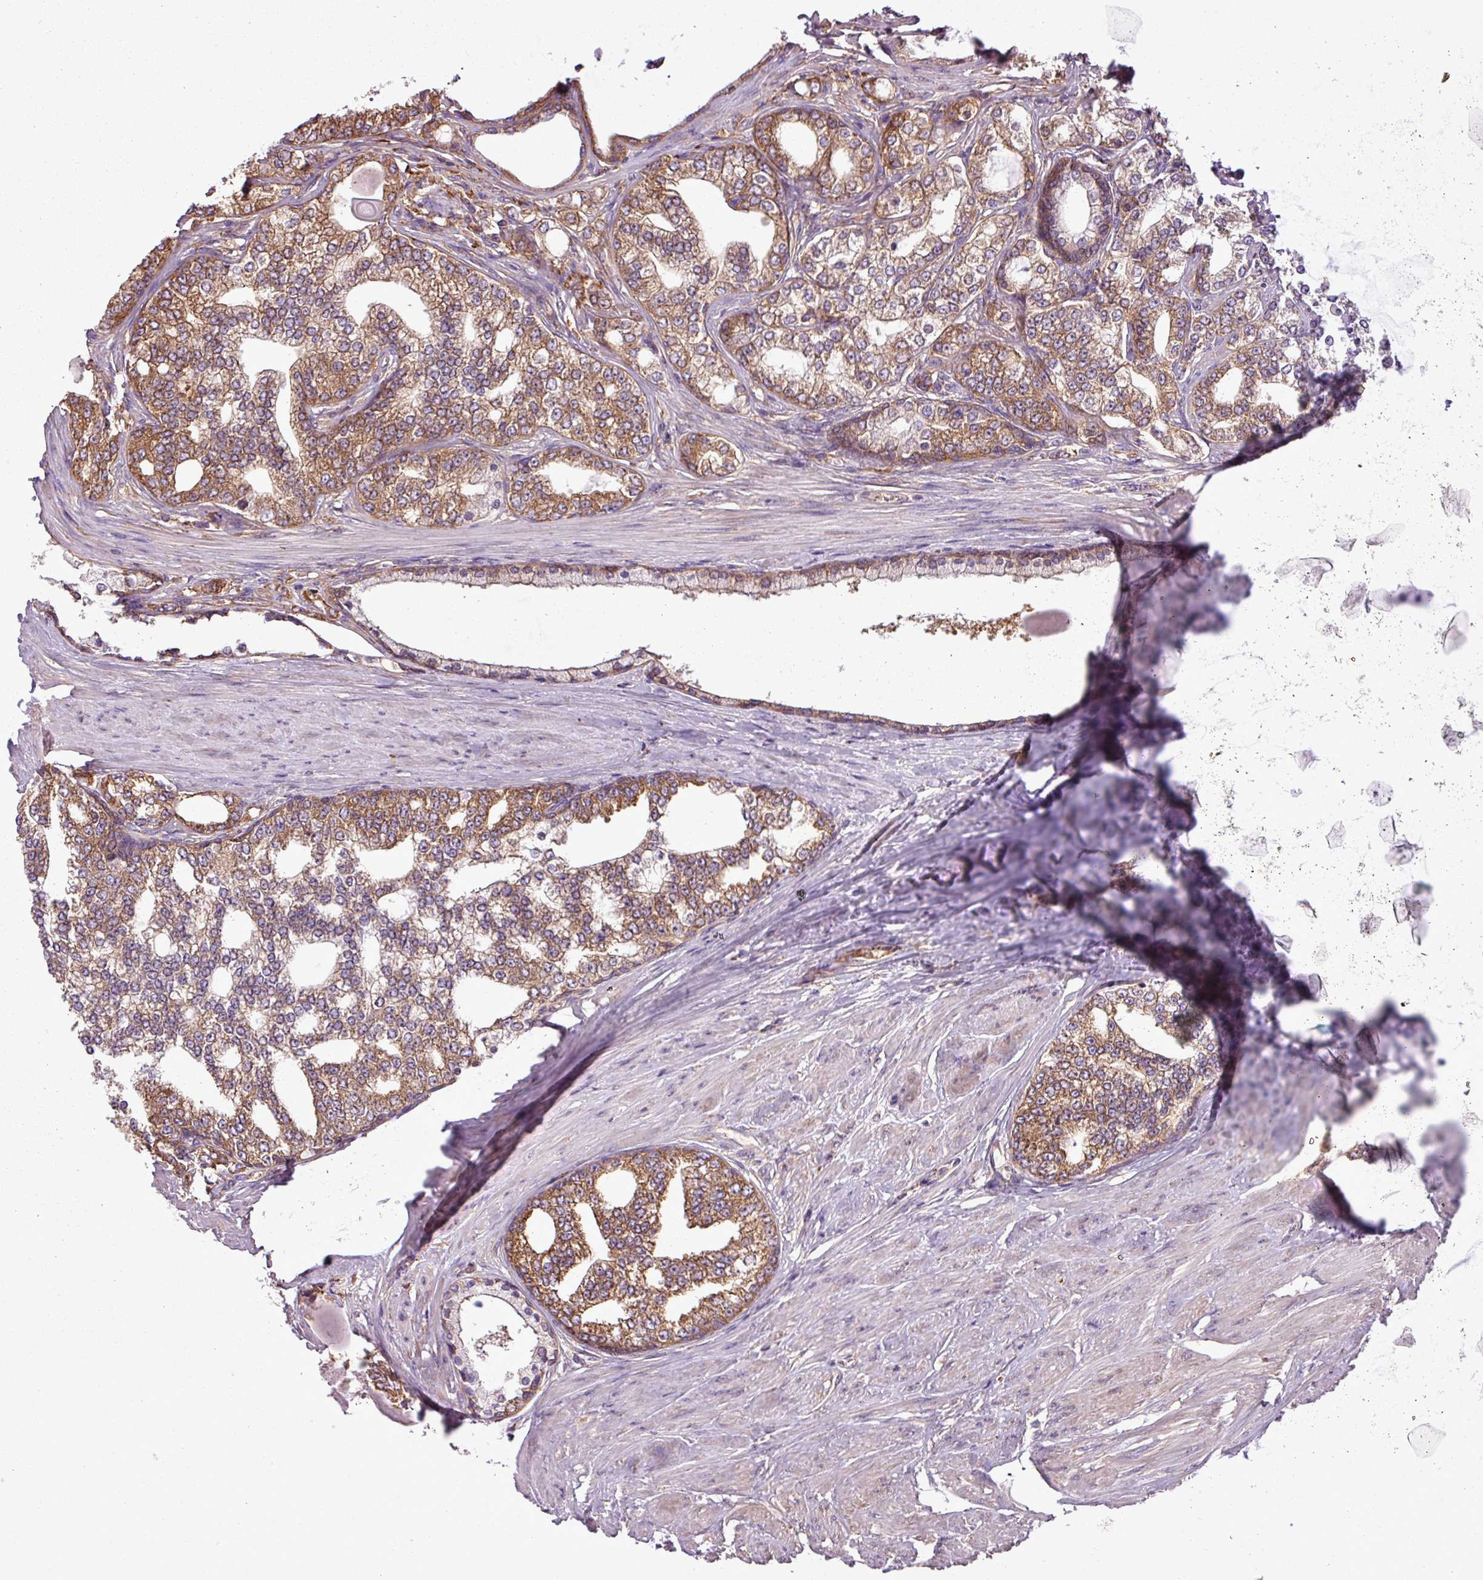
{"staining": {"intensity": "moderate", "quantity": ">75%", "location": "cytoplasmic/membranous"}, "tissue": "prostate cancer", "cell_type": "Tumor cells", "image_type": "cancer", "snomed": [{"axis": "morphology", "description": "Adenocarcinoma, High grade"}, {"axis": "topography", "description": "Prostate"}], "caption": "The image demonstrates immunohistochemical staining of prostate high-grade adenocarcinoma. There is moderate cytoplasmic/membranous expression is appreciated in about >75% of tumor cells.", "gene": "PACSIN2", "patient": {"sex": "male", "age": 64}}